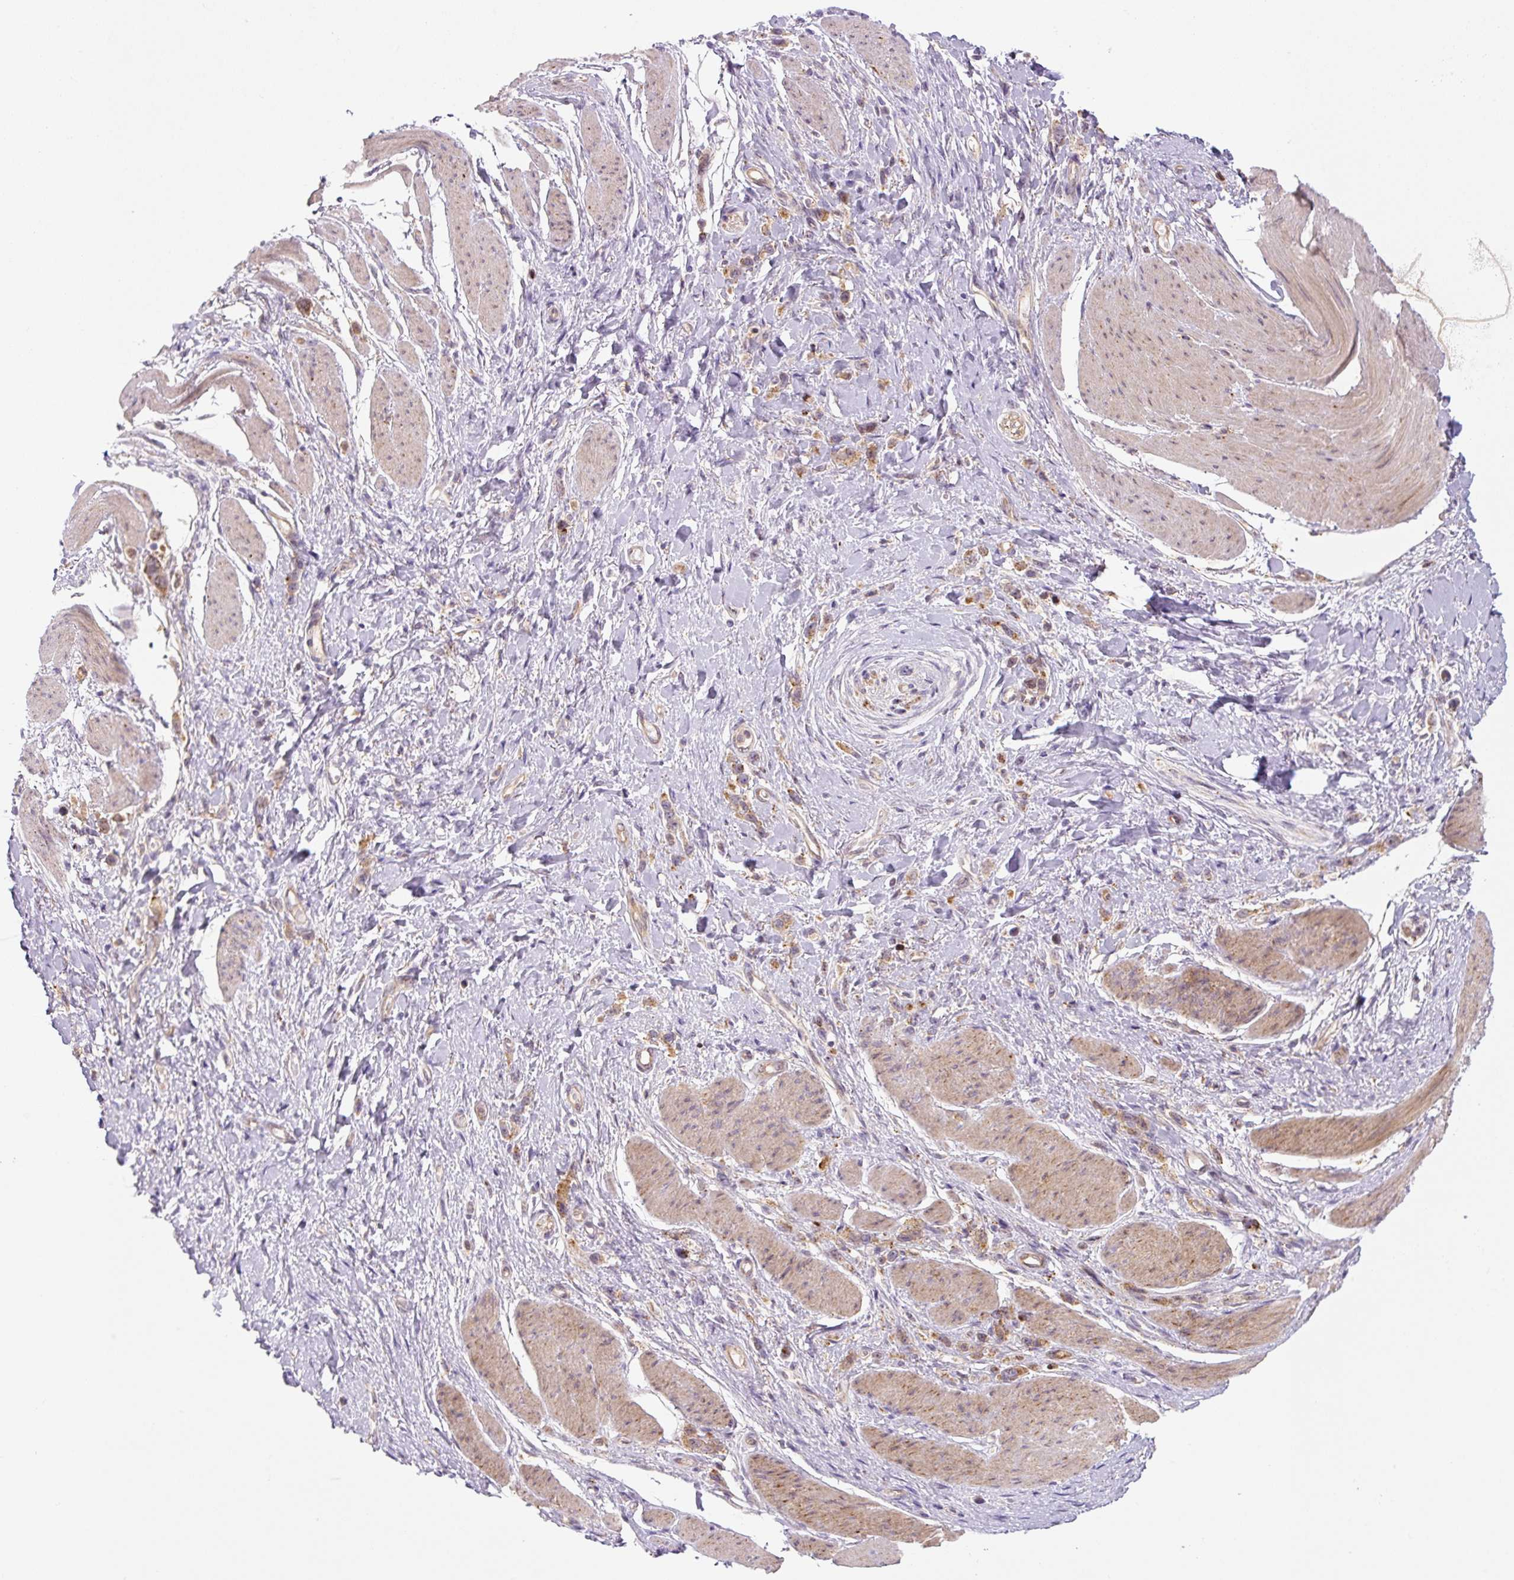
{"staining": {"intensity": "weak", "quantity": ">75%", "location": "cytoplasmic/membranous"}, "tissue": "stomach cancer", "cell_type": "Tumor cells", "image_type": "cancer", "snomed": [{"axis": "morphology", "description": "Adenocarcinoma, NOS"}, {"axis": "topography", "description": "Stomach"}], "caption": "Immunohistochemistry (IHC) micrograph of stomach cancer stained for a protein (brown), which shows low levels of weak cytoplasmic/membranous expression in approximately >75% of tumor cells.", "gene": "ZSWIM7", "patient": {"sex": "female", "age": 65}}